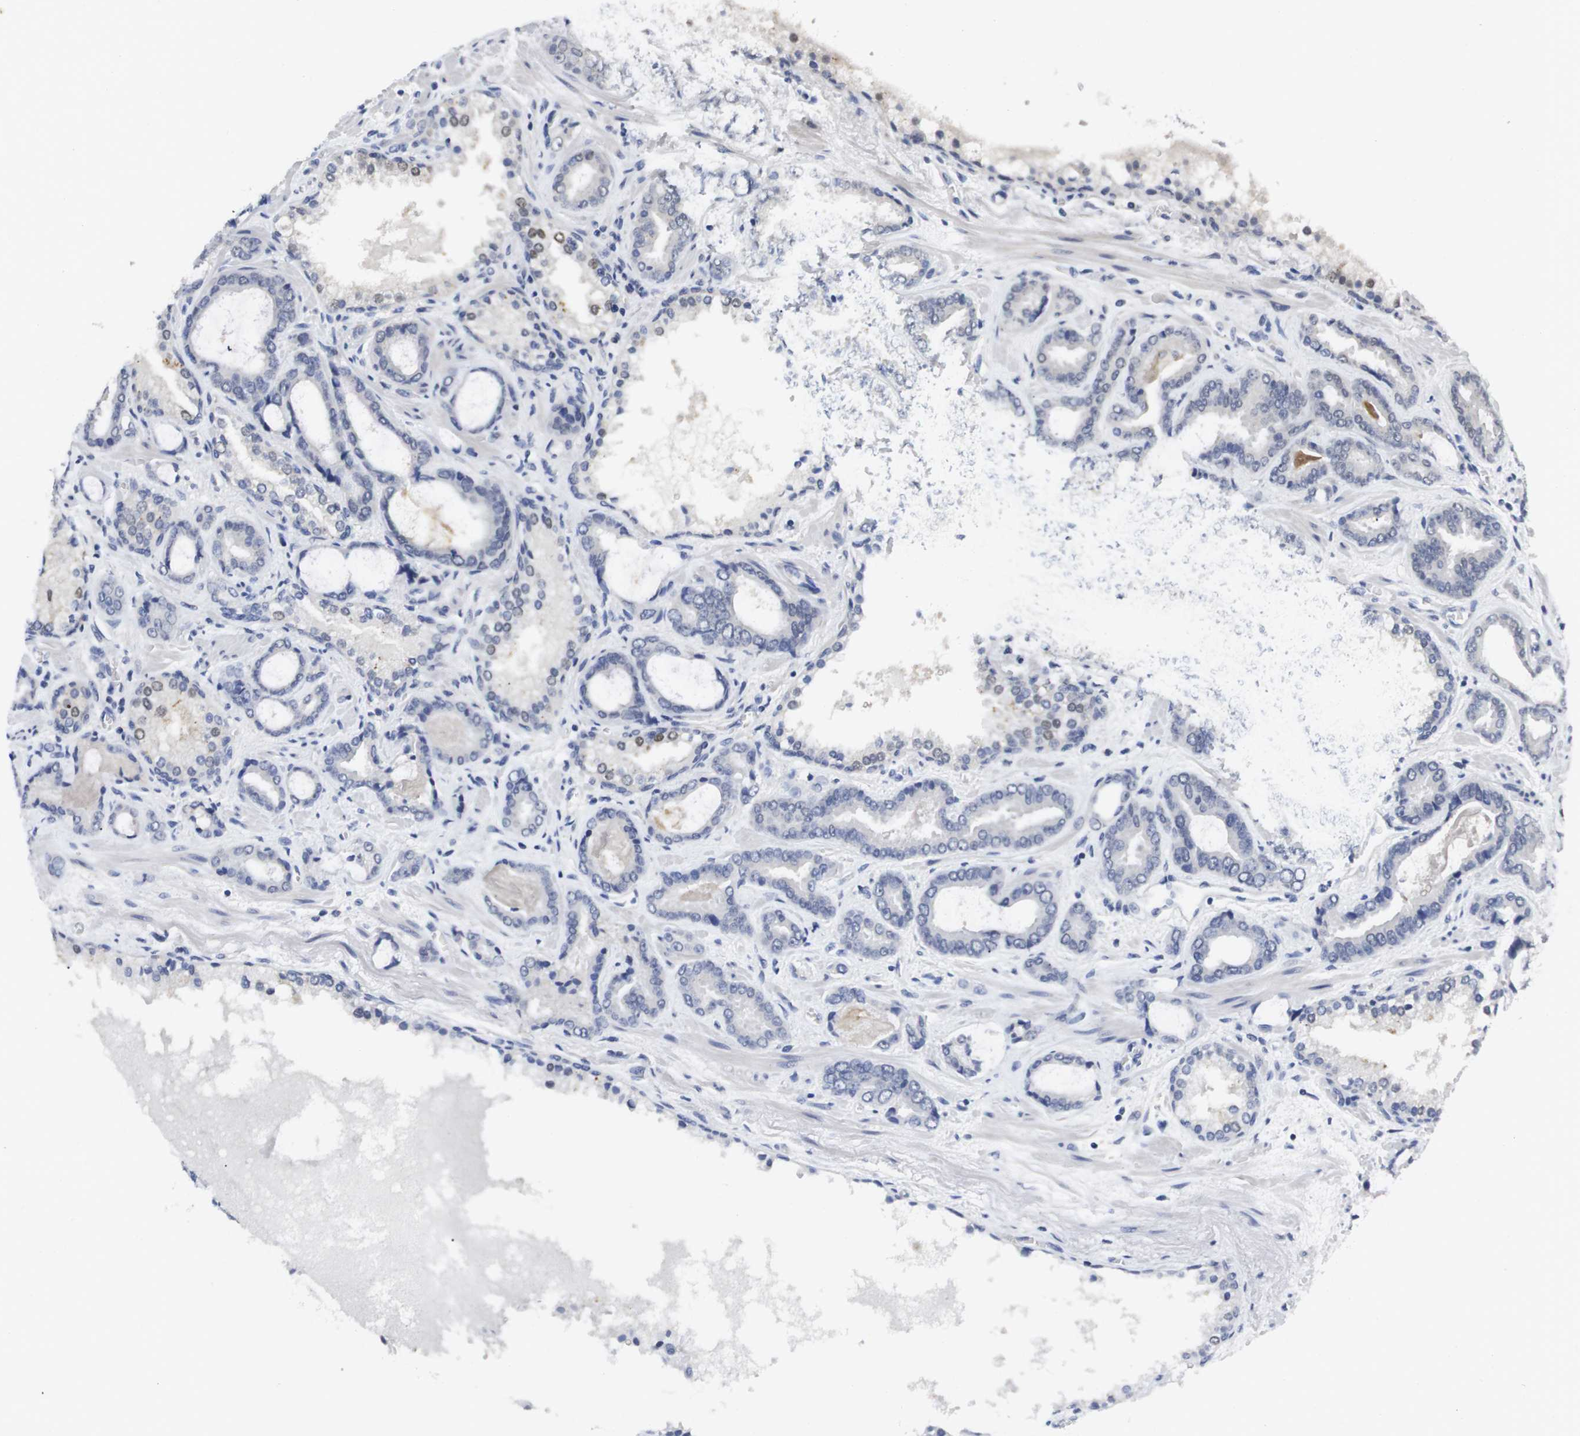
{"staining": {"intensity": "moderate", "quantity": "<25%", "location": "nuclear"}, "tissue": "prostate cancer", "cell_type": "Tumor cells", "image_type": "cancer", "snomed": [{"axis": "morphology", "description": "Adenocarcinoma, Low grade"}, {"axis": "topography", "description": "Prostate"}], "caption": "The micrograph displays immunohistochemical staining of prostate low-grade adenocarcinoma. There is moderate nuclear expression is seen in about <25% of tumor cells.", "gene": "FNTA", "patient": {"sex": "male", "age": 60}}